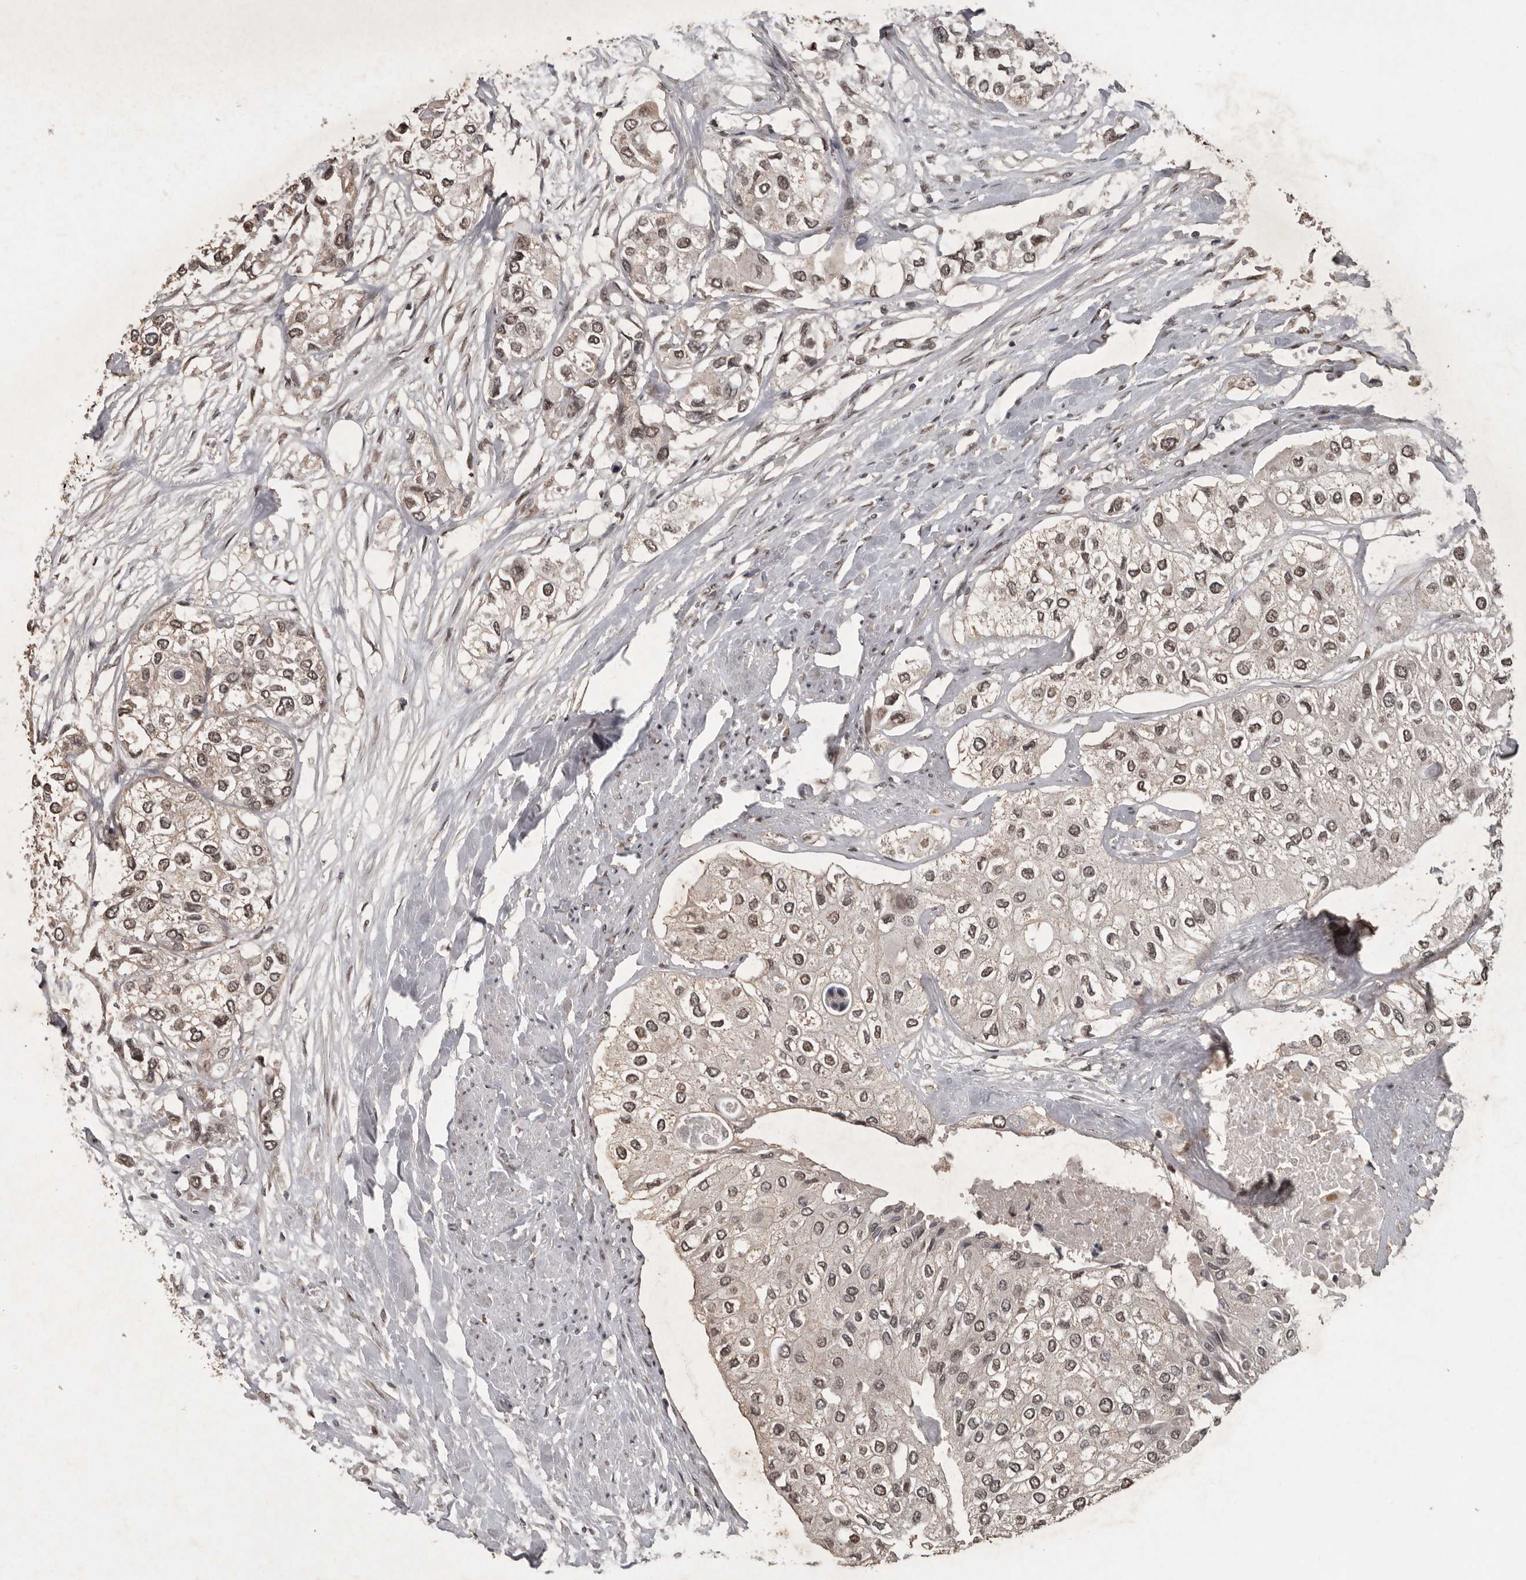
{"staining": {"intensity": "weak", "quantity": "<25%", "location": "nuclear"}, "tissue": "urothelial cancer", "cell_type": "Tumor cells", "image_type": "cancer", "snomed": [{"axis": "morphology", "description": "Urothelial carcinoma, High grade"}, {"axis": "topography", "description": "Urinary bladder"}], "caption": "Immunohistochemistry (IHC) image of urothelial cancer stained for a protein (brown), which displays no staining in tumor cells.", "gene": "CDC27", "patient": {"sex": "male", "age": 64}}